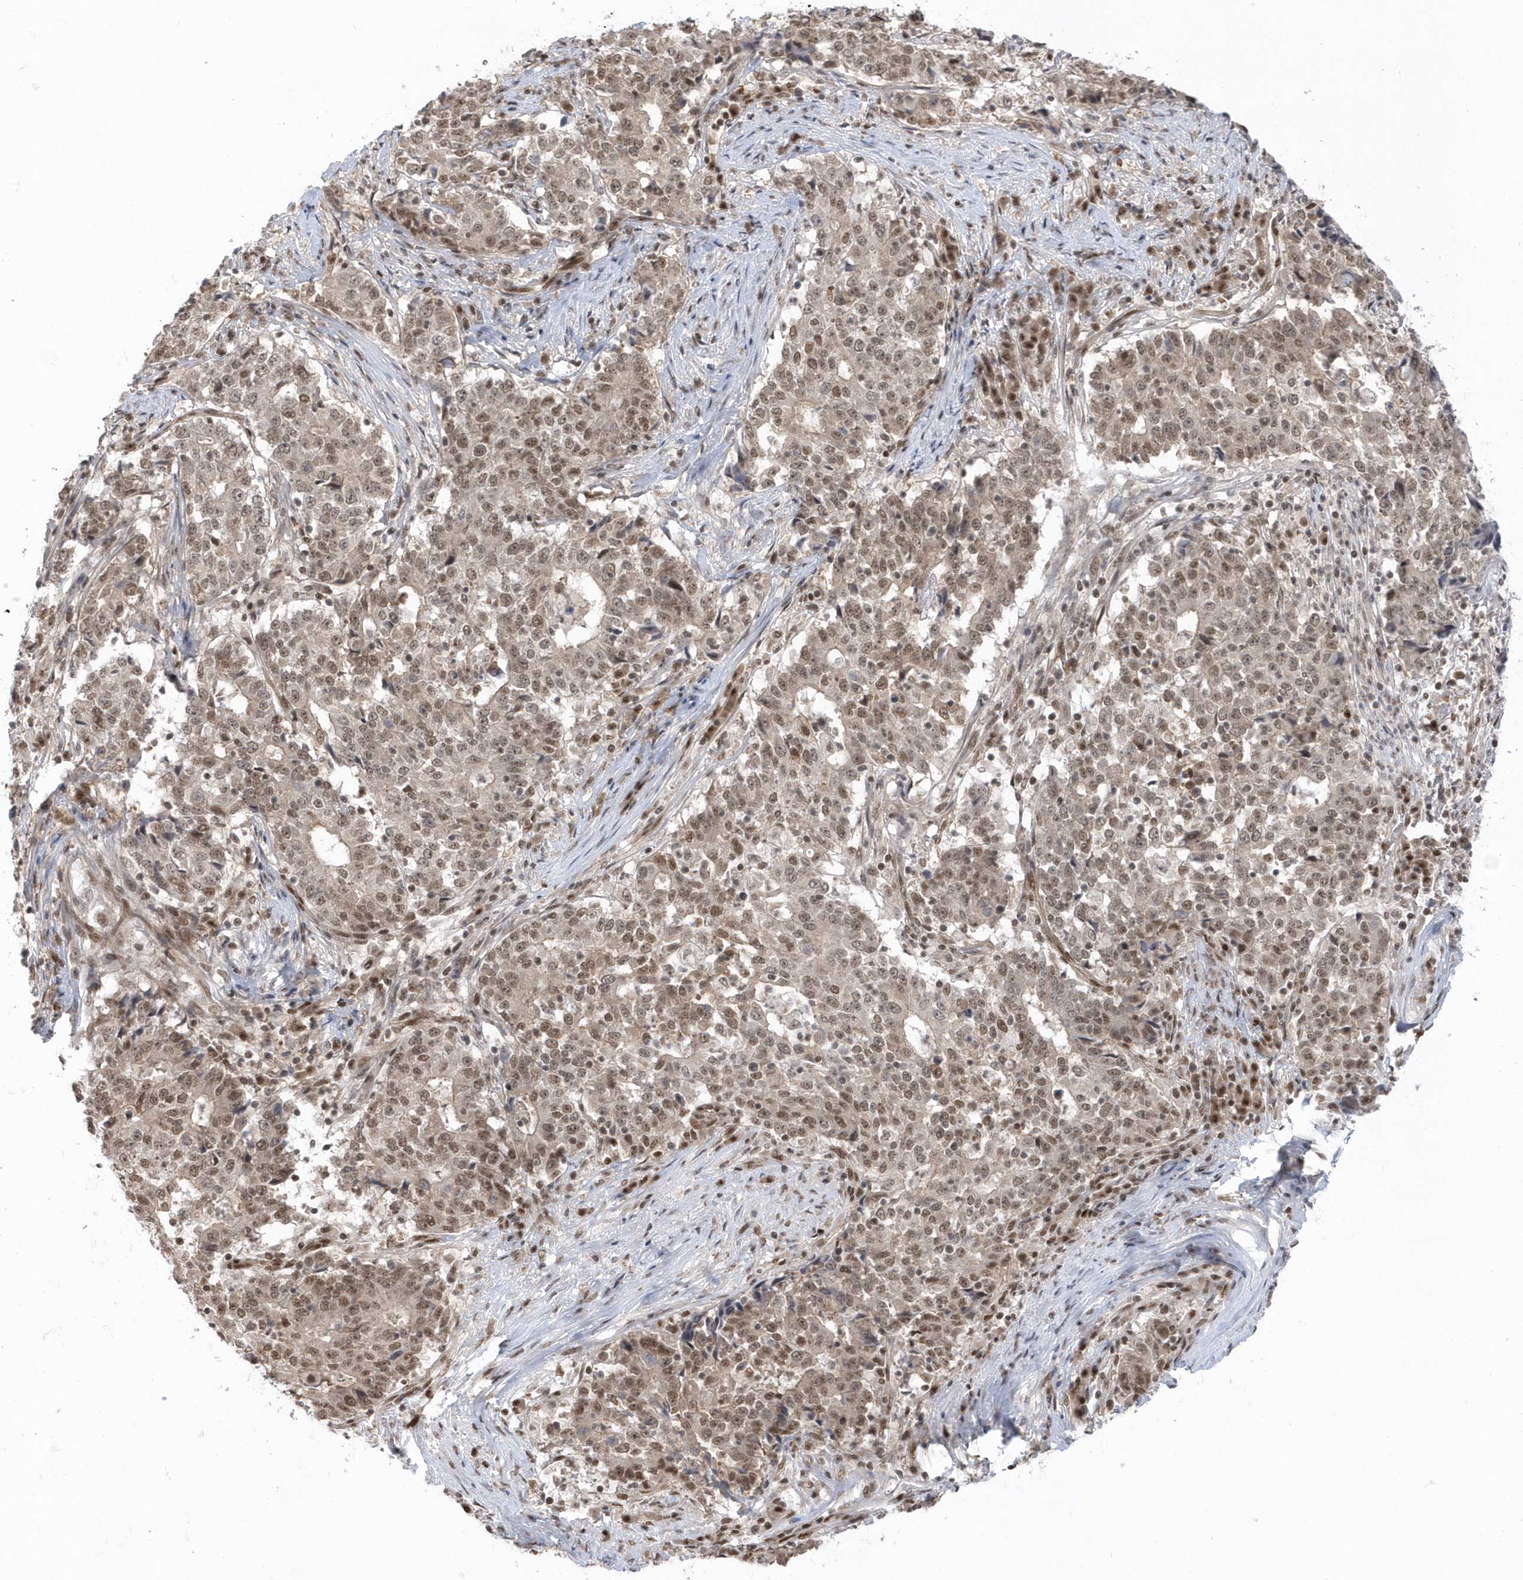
{"staining": {"intensity": "moderate", "quantity": ">75%", "location": "nuclear"}, "tissue": "stomach cancer", "cell_type": "Tumor cells", "image_type": "cancer", "snomed": [{"axis": "morphology", "description": "Adenocarcinoma, NOS"}, {"axis": "topography", "description": "Stomach"}], "caption": "Adenocarcinoma (stomach) stained with immunohistochemistry shows moderate nuclear staining in approximately >75% of tumor cells.", "gene": "SEPHS1", "patient": {"sex": "male", "age": 59}}